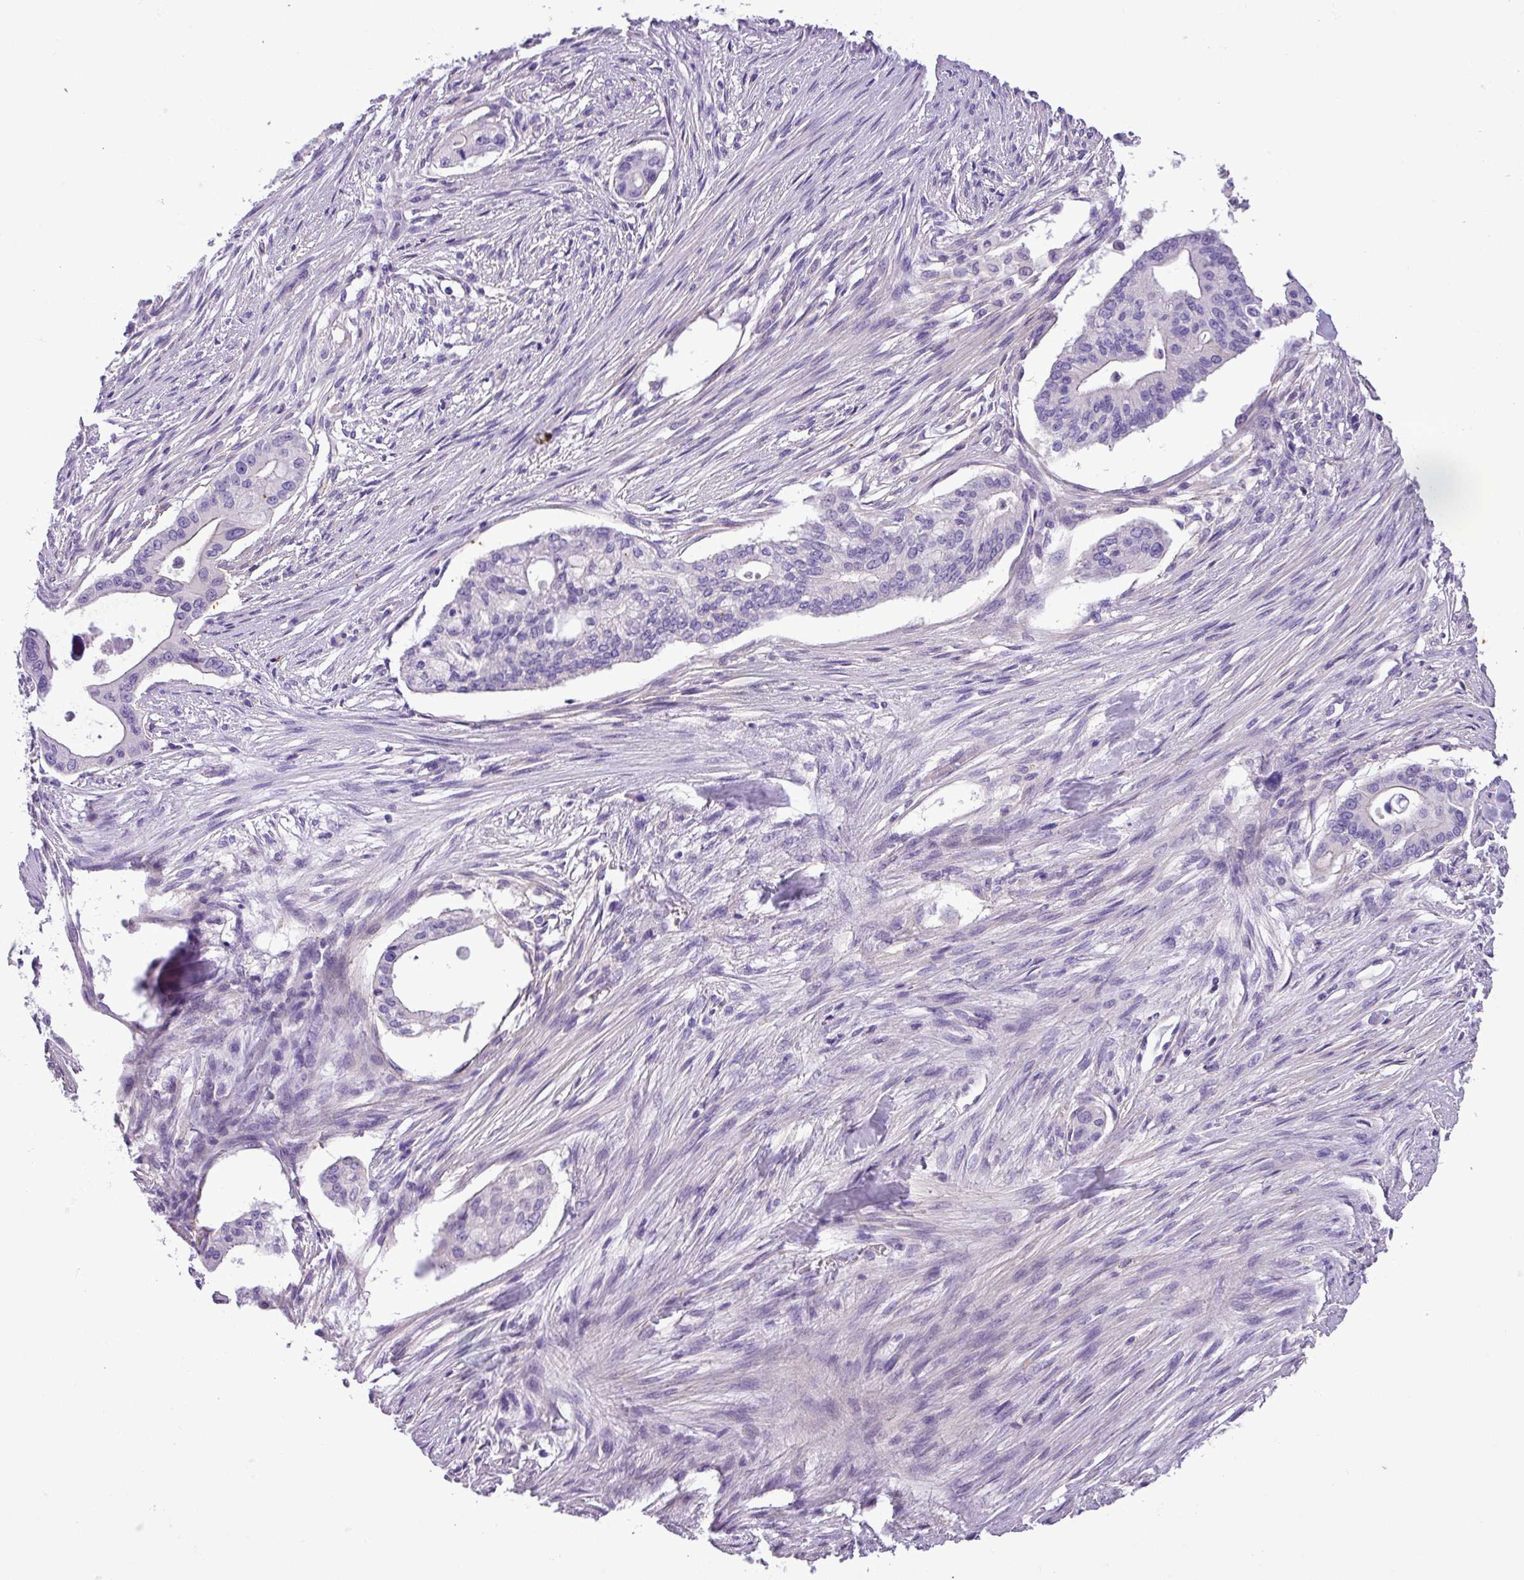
{"staining": {"intensity": "negative", "quantity": "none", "location": "none"}, "tissue": "pancreatic cancer", "cell_type": "Tumor cells", "image_type": "cancer", "snomed": [{"axis": "morphology", "description": "Adenocarcinoma, NOS"}, {"axis": "topography", "description": "Pancreas"}], "caption": "Adenocarcinoma (pancreatic) stained for a protein using immunohistochemistry reveals no staining tumor cells.", "gene": "ZNF334", "patient": {"sex": "male", "age": 46}}